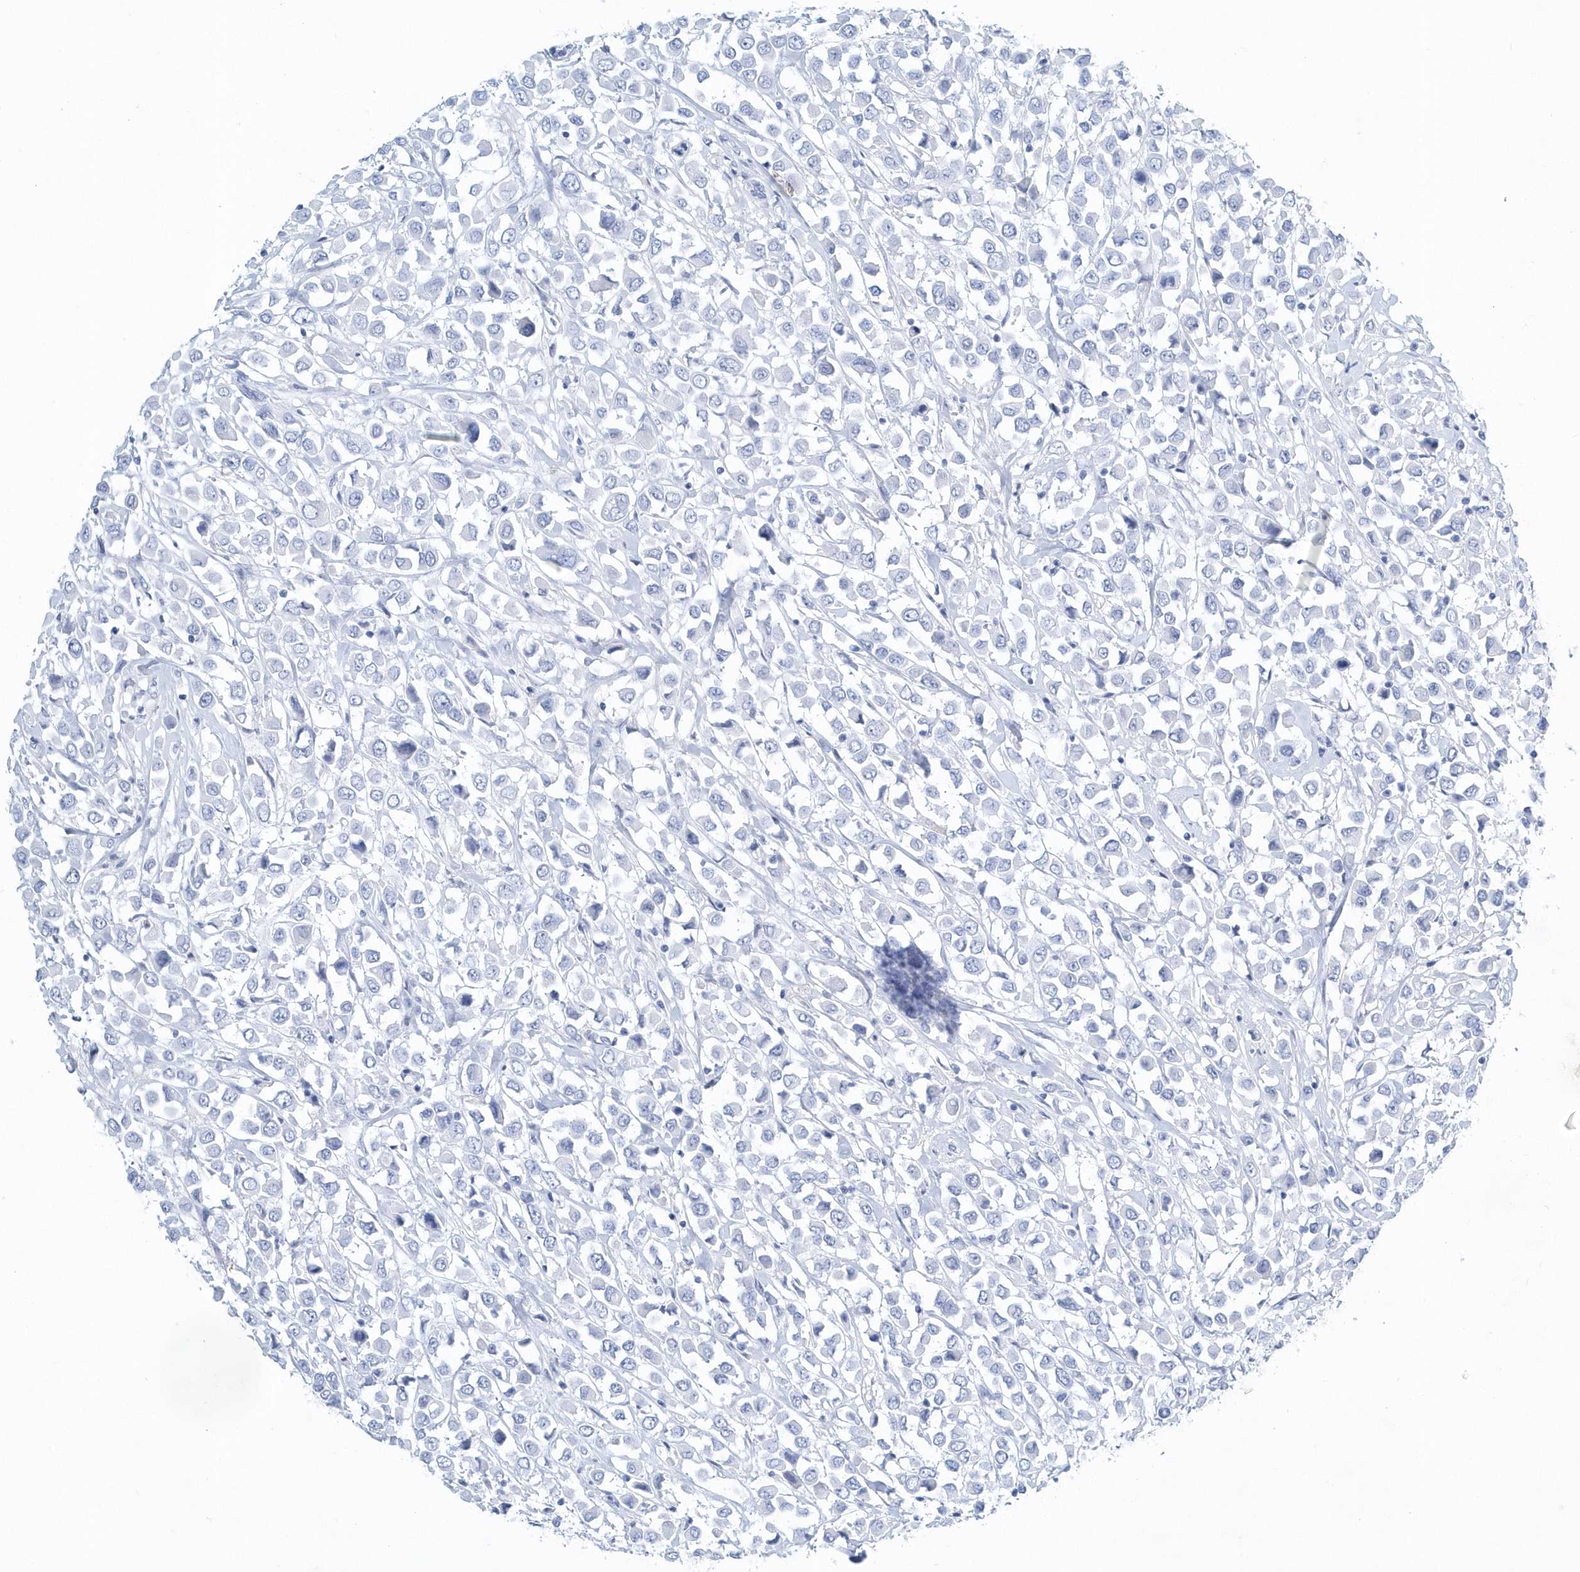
{"staining": {"intensity": "negative", "quantity": "none", "location": "none"}, "tissue": "breast cancer", "cell_type": "Tumor cells", "image_type": "cancer", "snomed": [{"axis": "morphology", "description": "Duct carcinoma"}, {"axis": "topography", "description": "Breast"}], "caption": "This is a photomicrograph of IHC staining of breast cancer (intraductal carcinoma), which shows no staining in tumor cells.", "gene": "PTPRO", "patient": {"sex": "female", "age": 61}}